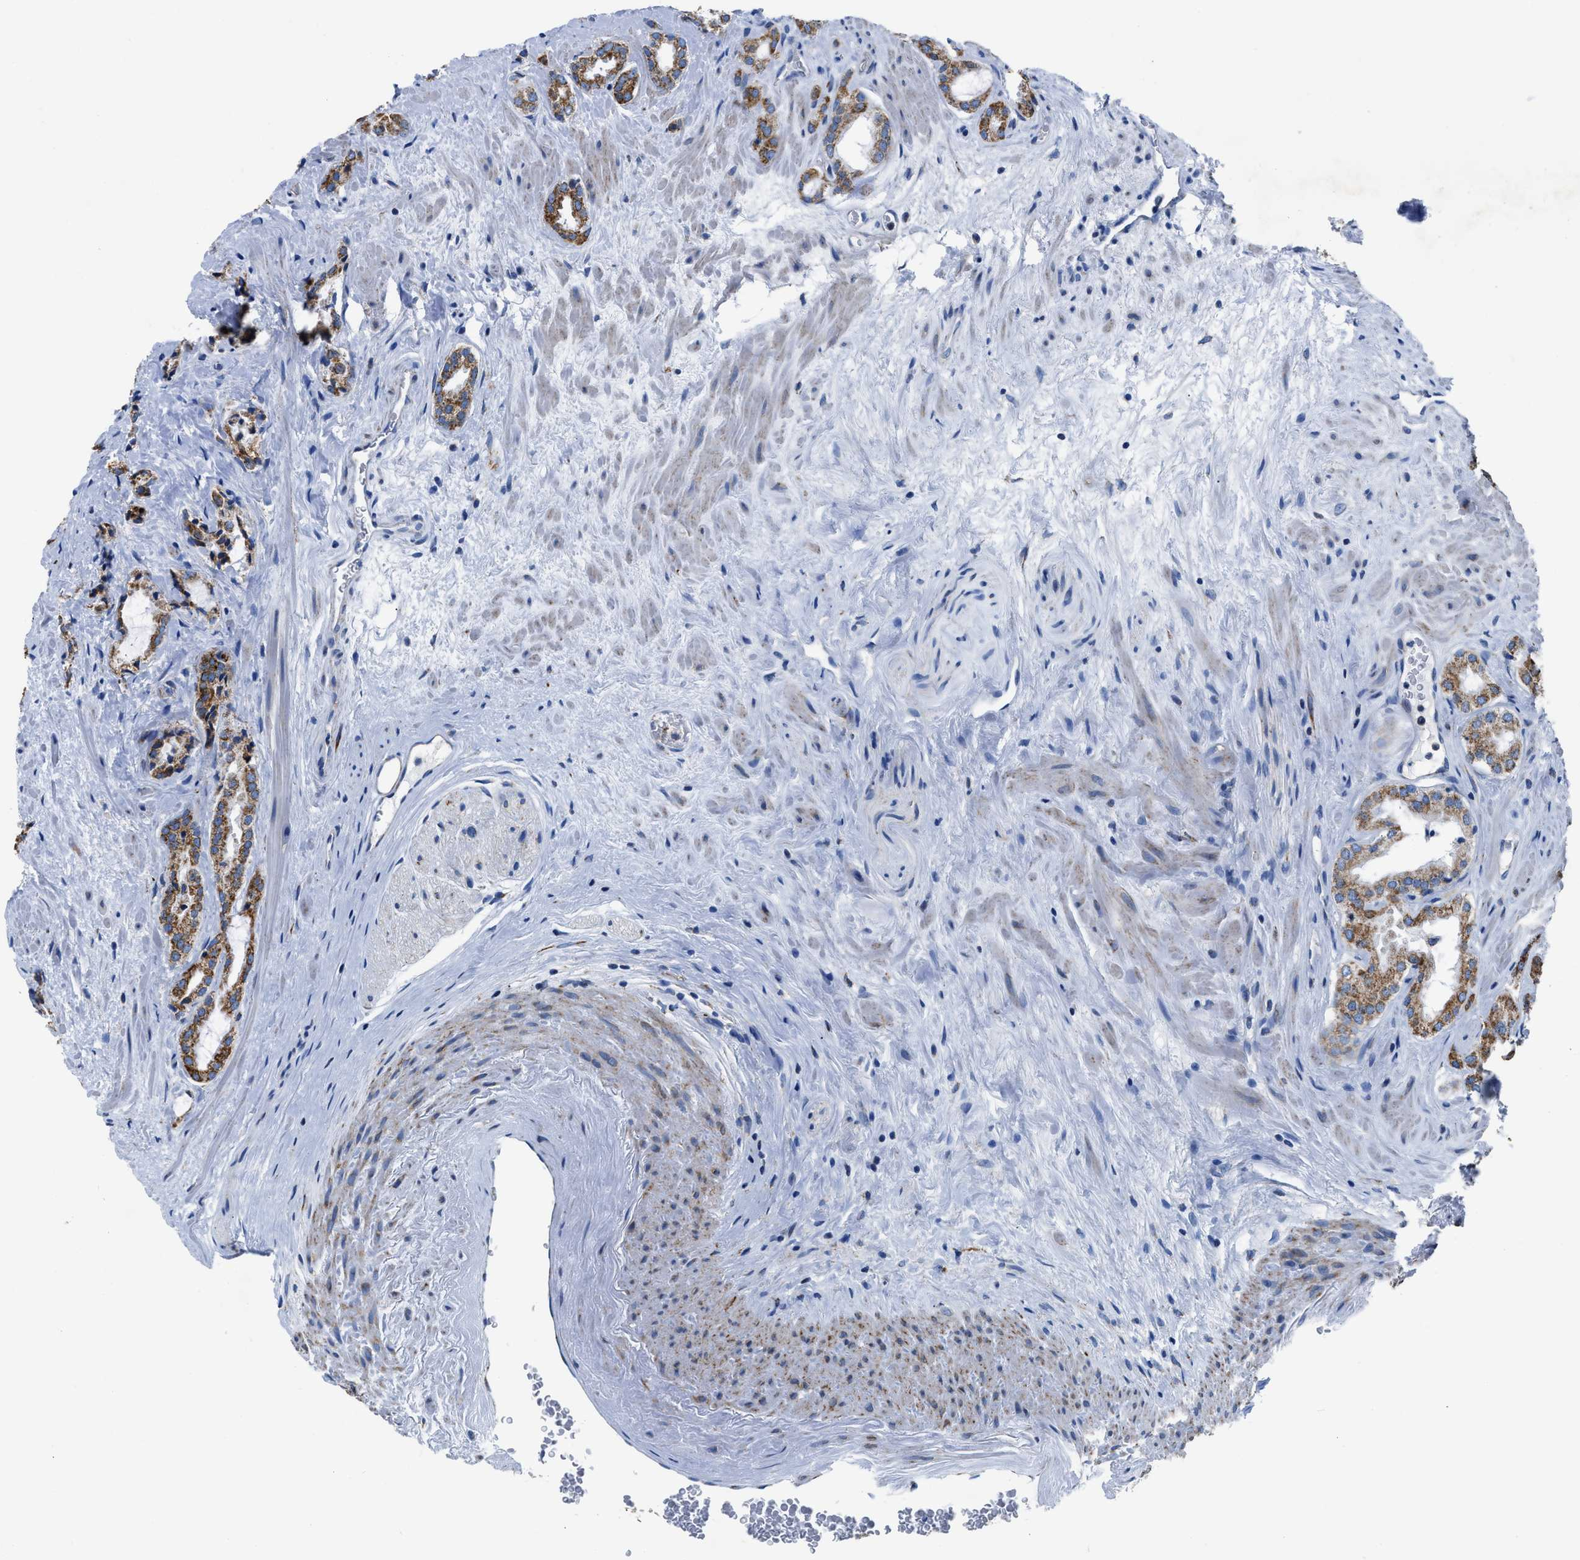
{"staining": {"intensity": "moderate", "quantity": ">75%", "location": "cytoplasmic/membranous"}, "tissue": "prostate cancer", "cell_type": "Tumor cells", "image_type": "cancer", "snomed": [{"axis": "morphology", "description": "Adenocarcinoma, High grade"}, {"axis": "topography", "description": "Prostate"}], "caption": "An immunohistochemistry image of tumor tissue is shown. Protein staining in brown shows moderate cytoplasmic/membranous positivity in prostate cancer within tumor cells. The staining was performed using DAB, with brown indicating positive protein expression. Nuclei are stained blue with hematoxylin.", "gene": "ZDHHC3", "patient": {"sex": "male", "age": 64}}